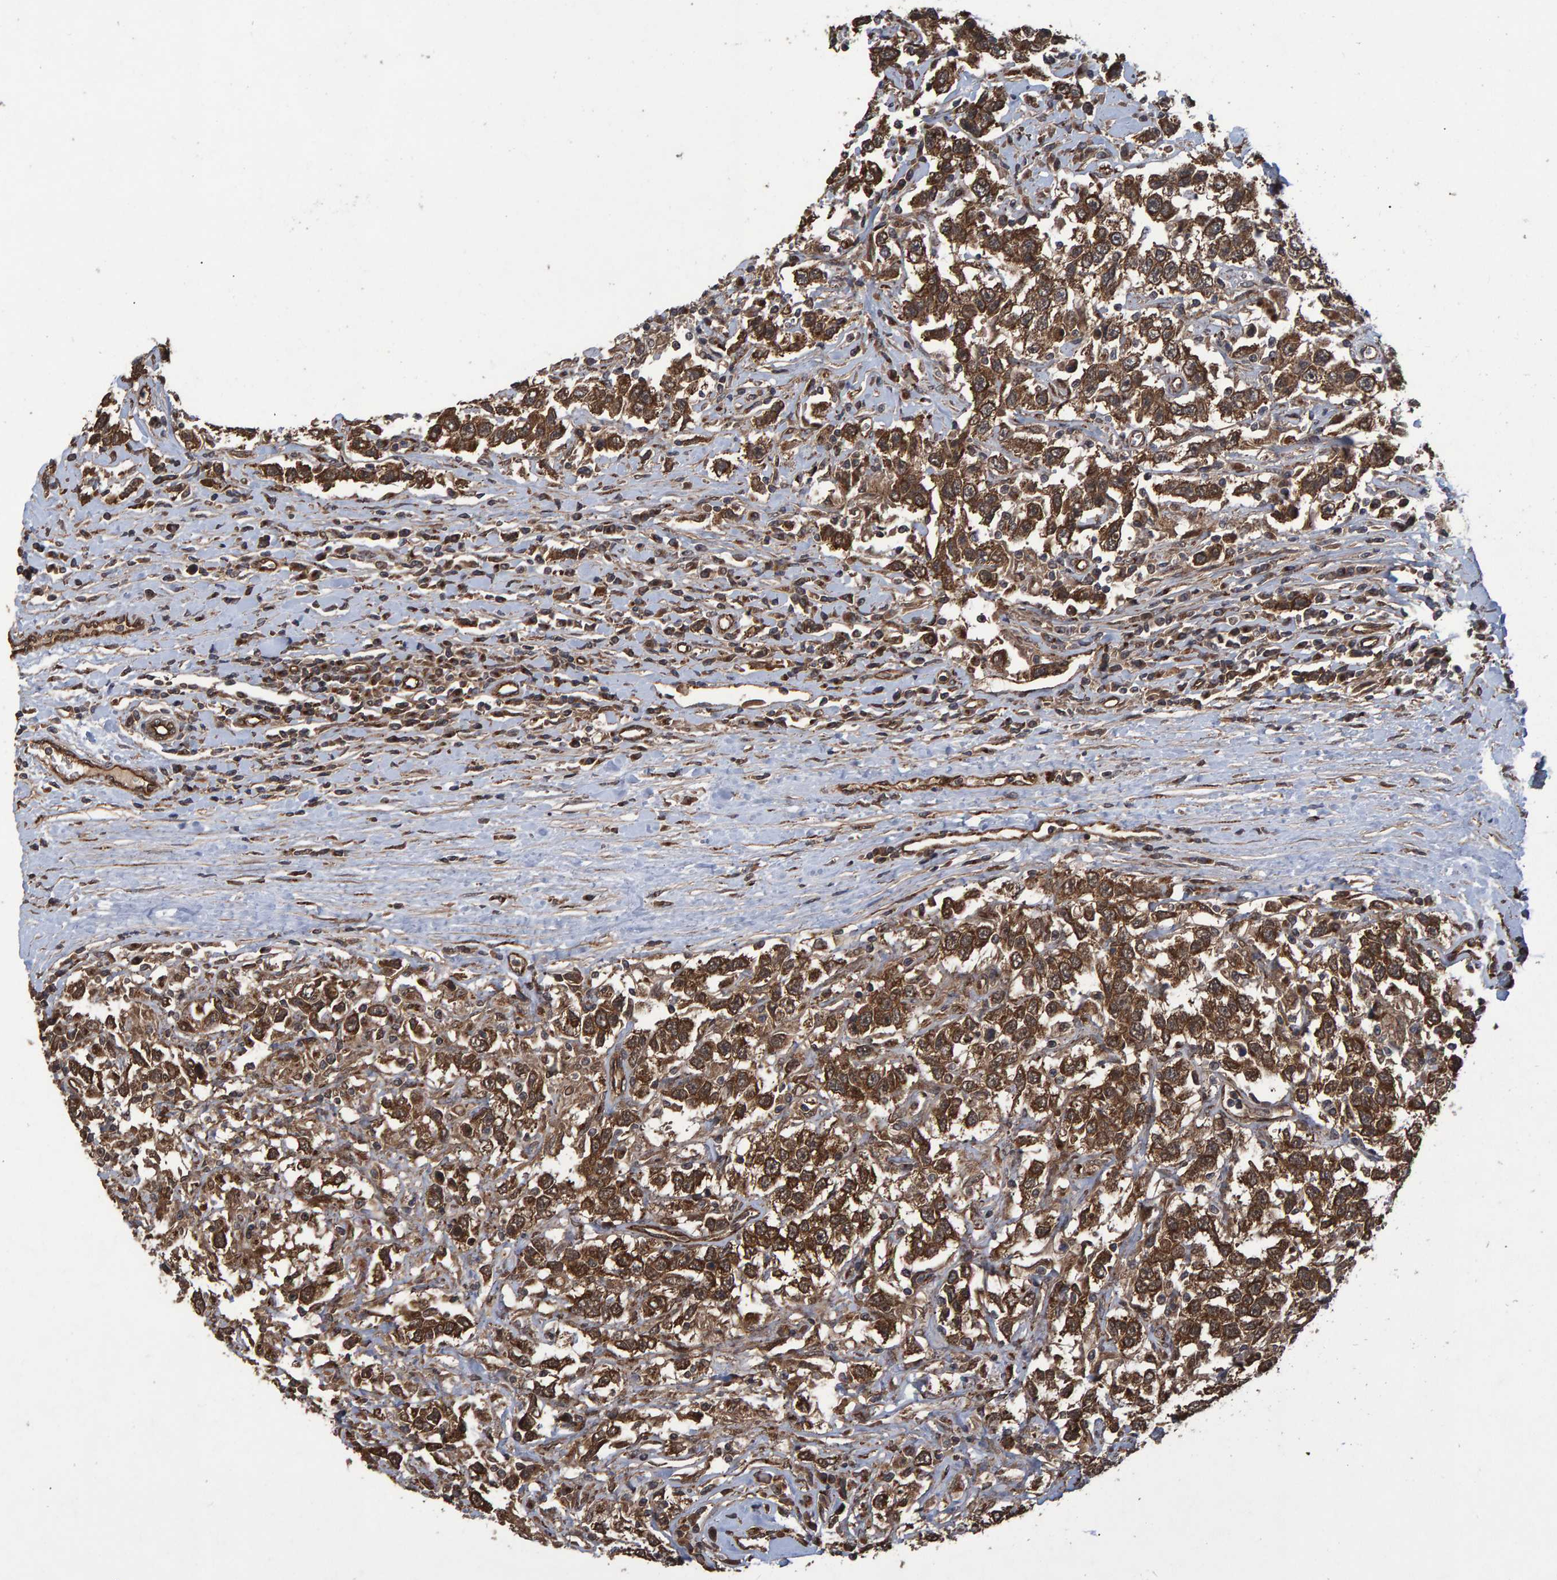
{"staining": {"intensity": "strong", "quantity": ">75%", "location": "cytoplasmic/membranous"}, "tissue": "testis cancer", "cell_type": "Tumor cells", "image_type": "cancer", "snomed": [{"axis": "morphology", "description": "Seminoma, NOS"}, {"axis": "topography", "description": "Testis"}], "caption": "Protein expression analysis of testis seminoma demonstrates strong cytoplasmic/membranous staining in approximately >75% of tumor cells.", "gene": "TRIM68", "patient": {"sex": "male", "age": 41}}